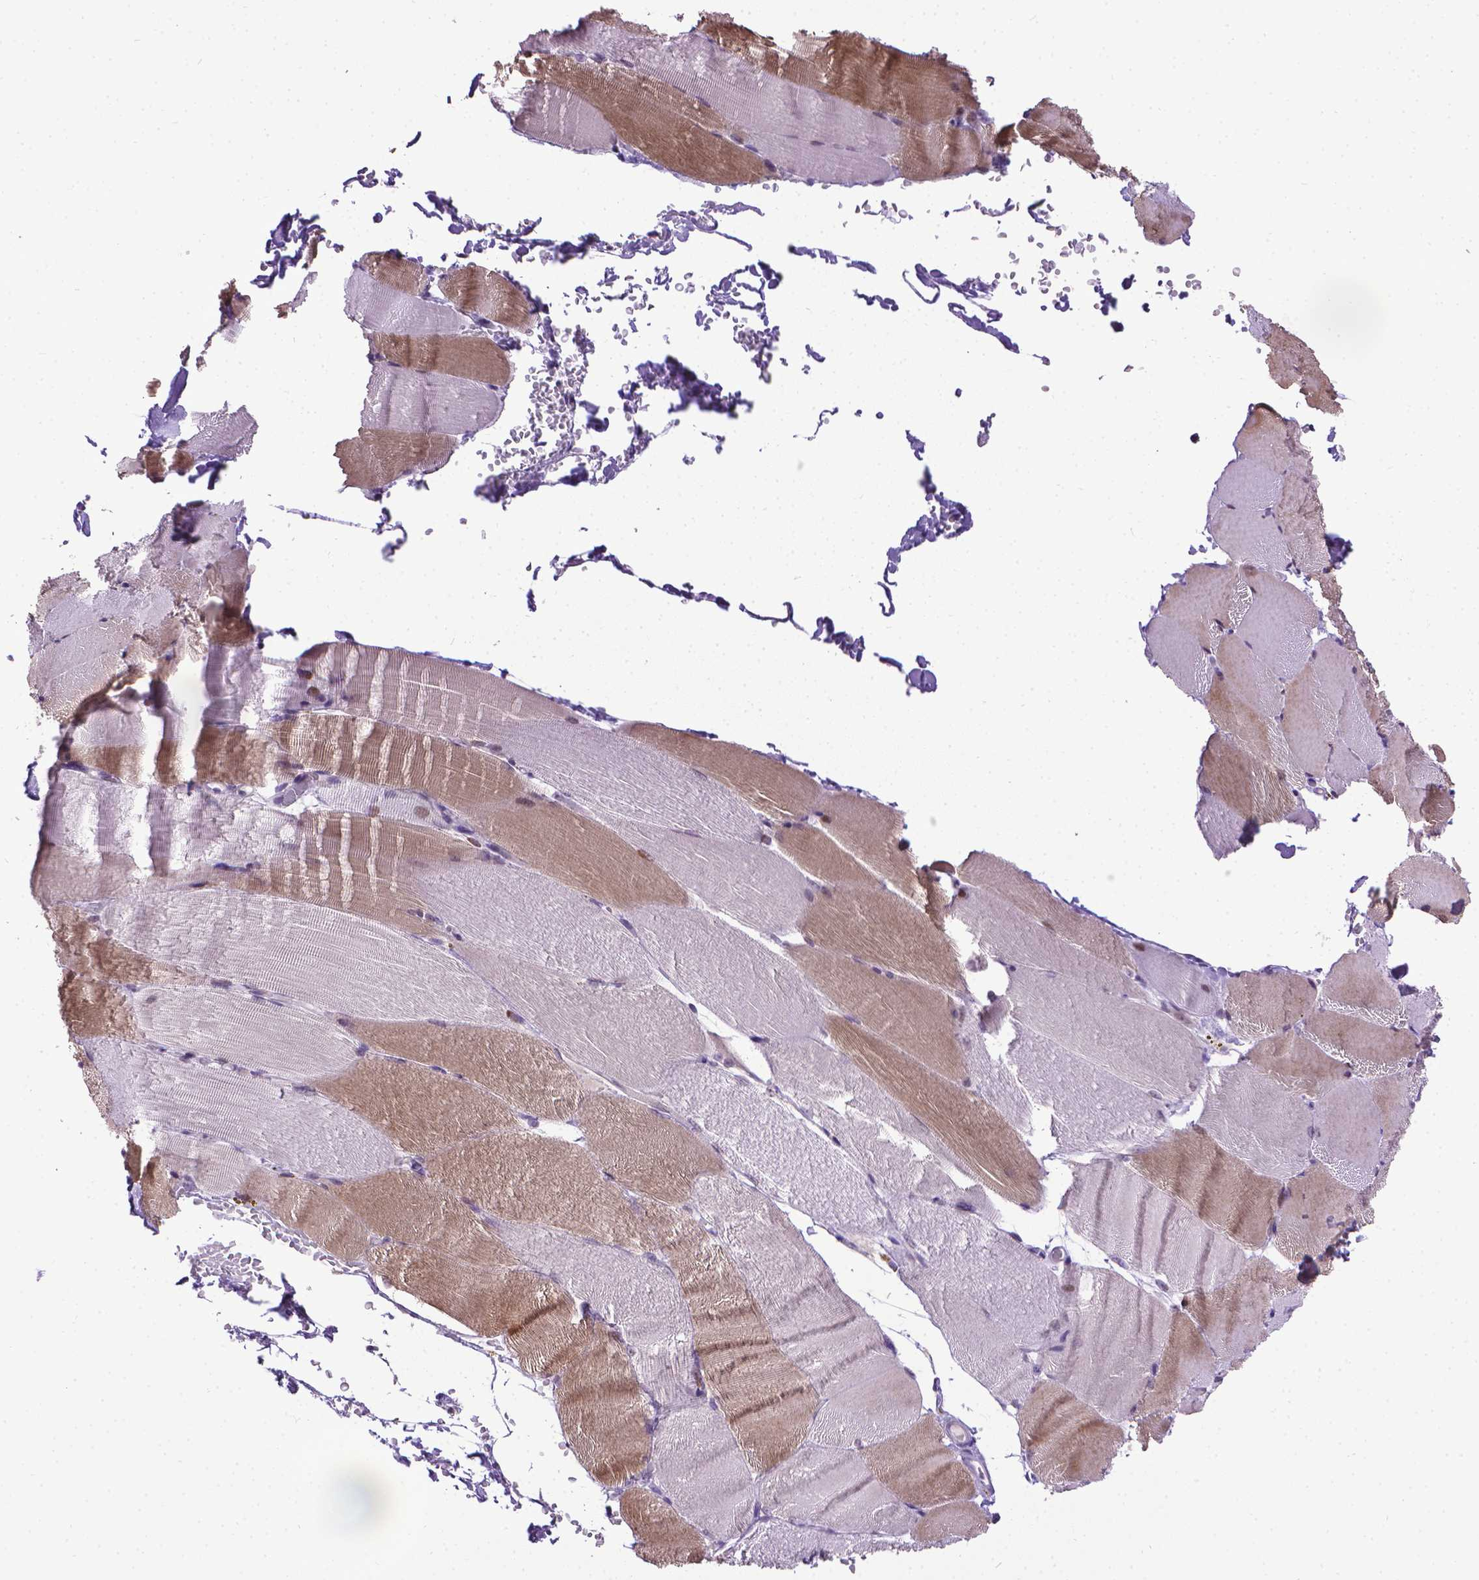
{"staining": {"intensity": "weak", "quantity": "25%-75%", "location": "cytoplasmic/membranous"}, "tissue": "skeletal muscle", "cell_type": "Myocytes", "image_type": "normal", "snomed": [{"axis": "morphology", "description": "Normal tissue, NOS"}, {"axis": "topography", "description": "Skeletal muscle"}], "caption": "Skeletal muscle stained with a brown dye shows weak cytoplasmic/membranous positive positivity in about 25%-75% of myocytes.", "gene": "KMO", "patient": {"sex": "female", "age": 37}}